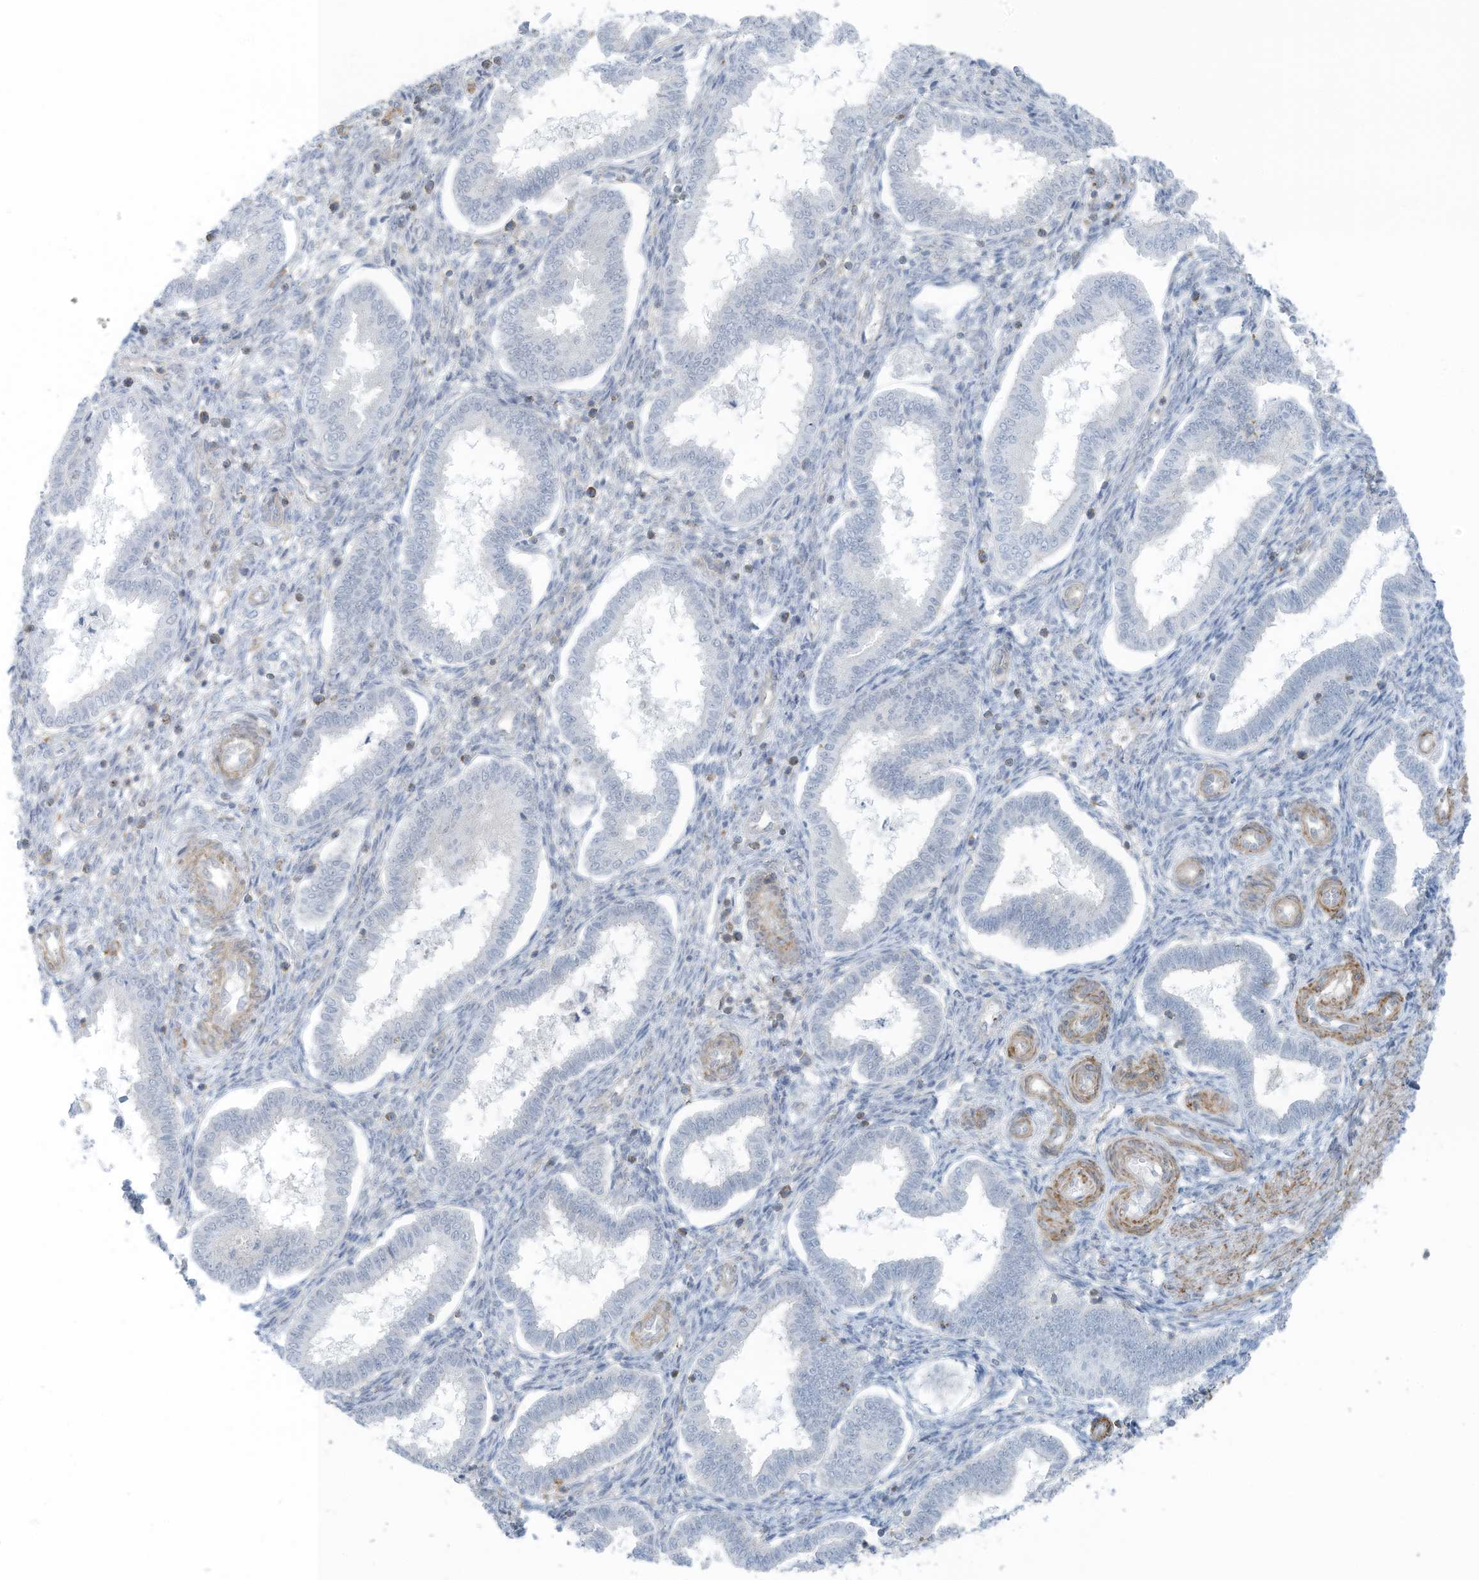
{"staining": {"intensity": "negative", "quantity": "none", "location": "none"}, "tissue": "endometrium", "cell_type": "Cells in endometrial stroma", "image_type": "normal", "snomed": [{"axis": "morphology", "description": "Normal tissue, NOS"}, {"axis": "topography", "description": "Endometrium"}], "caption": "The image reveals no staining of cells in endometrial stroma in unremarkable endometrium.", "gene": "ZNF846", "patient": {"sex": "female", "age": 24}}